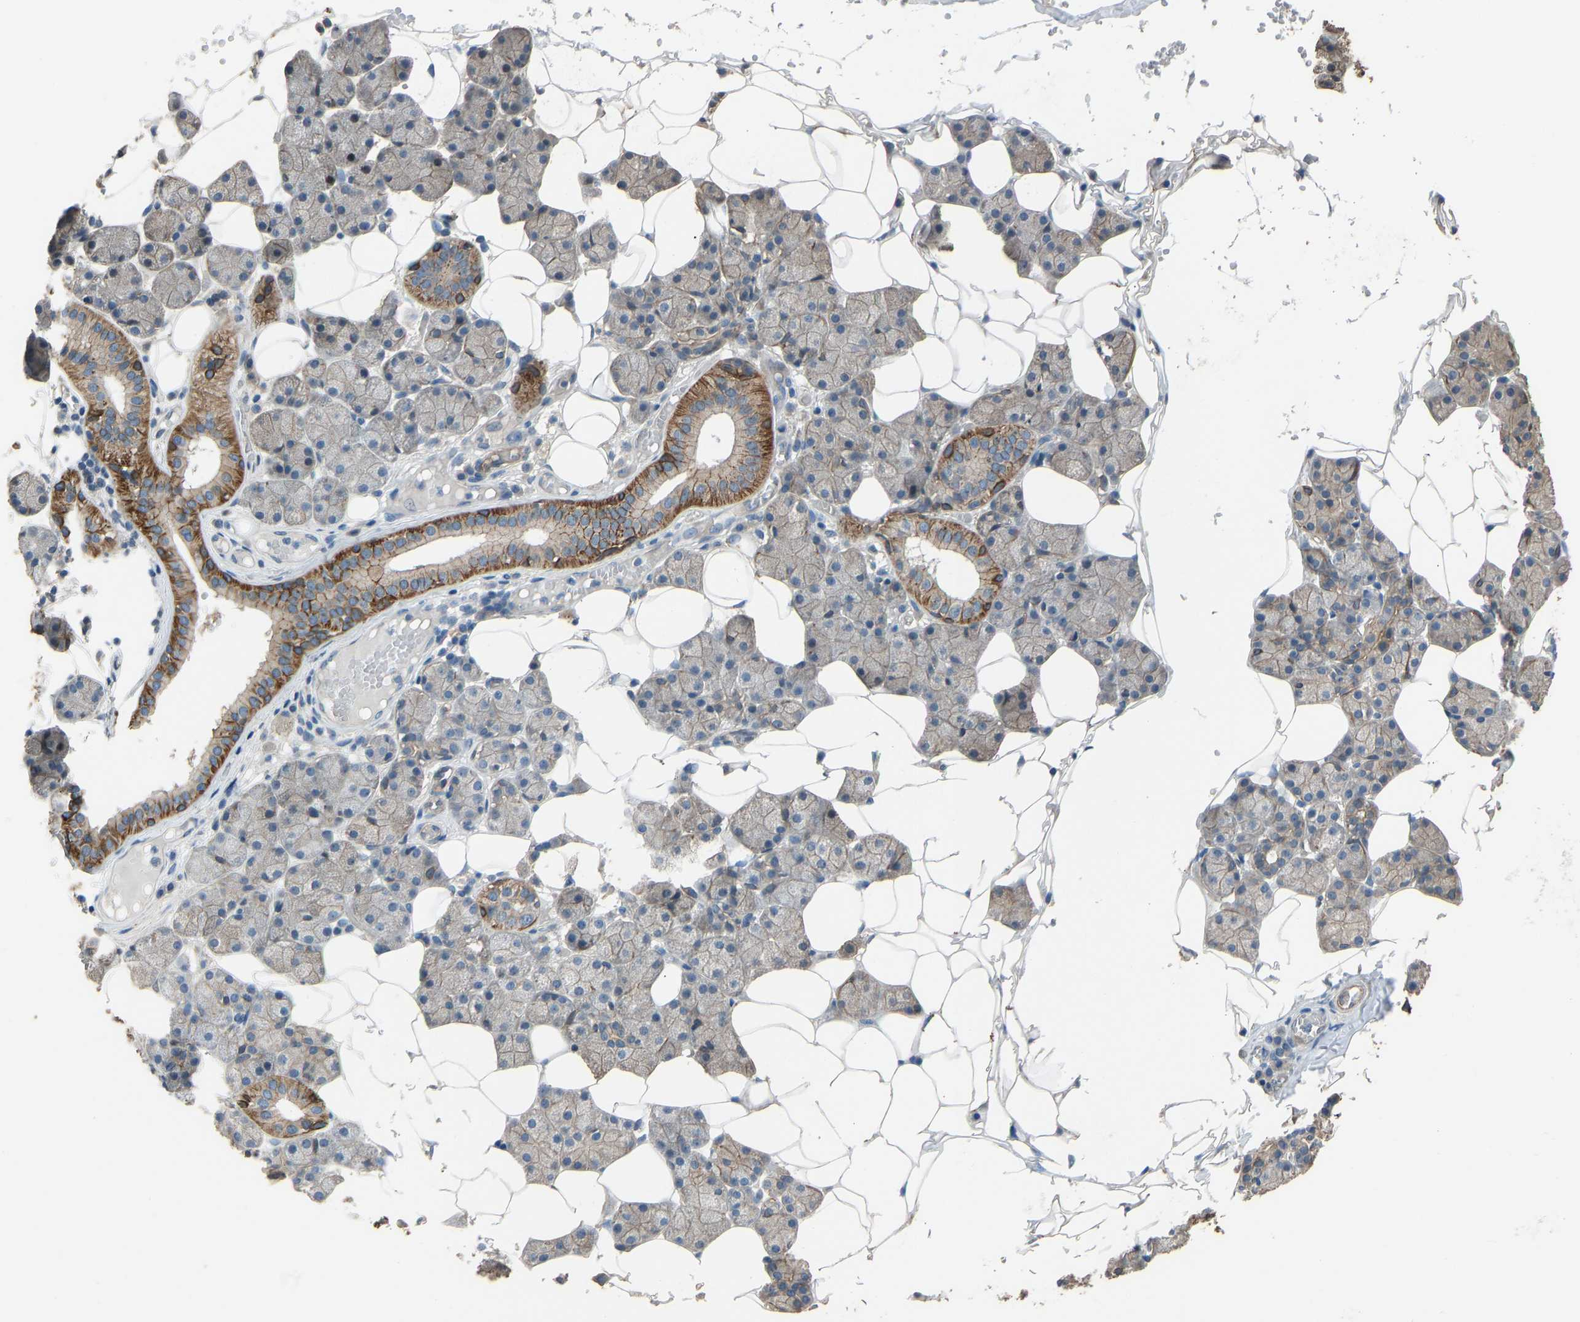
{"staining": {"intensity": "moderate", "quantity": "25%-75%", "location": "cytoplasmic/membranous"}, "tissue": "salivary gland", "cell_type": "Glandular cells", "image_type": "normal", "snomed": [{"axis": "morphology", "description": "Normal tissue, NOS"}, {"axis": "topography", "description": "Salivary gland"}], "caption": "An image of human salivary gland stained for a protein shows moderate cytoplasmic/membranous brown staining in glandular cells.", "gene": "SLC43A1", "patient": {"sex": "female", "age": 33}}